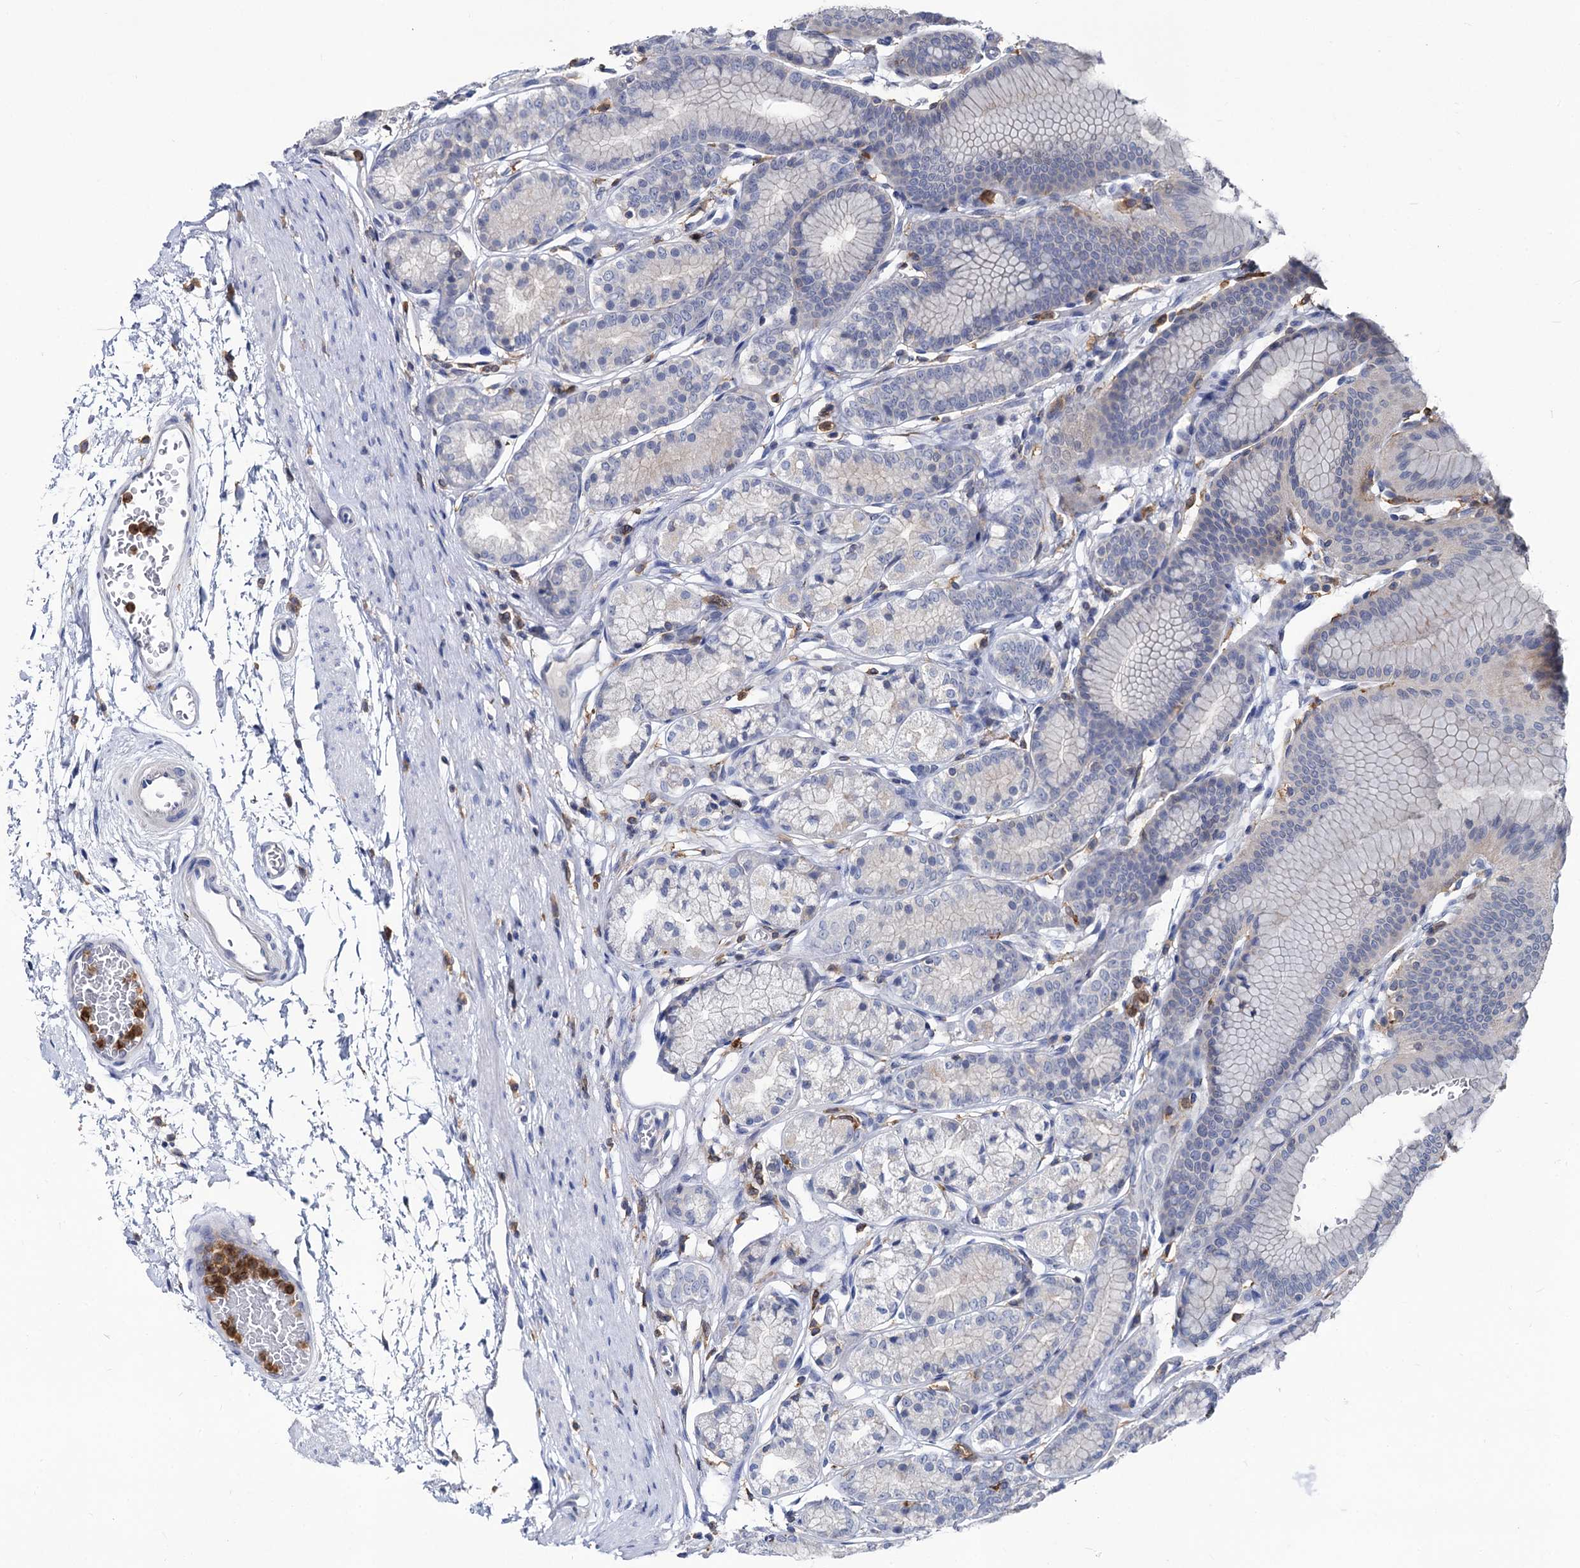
{"staining": {"intensity": "negative", "quantity": "none", "location": "none"}, "tissue": "stomach", "cell_type": "Glandular cells", "image_type": "normal", "snomed": [{"axis": "morphology", "description": "Normal tissue, NOS"}, {"axis": "morphology", "description": "Adenocarcinoma, NOS"}, {"axis": "morphology", "description": "Adenocarcinoma, High grade"}, {"axis": "topography", "description": "Stomach, upper"}, {"axis": "topography", "description": "Stomach"}], "caption": "Glandular cells are negative for brown protein staining in unremarkable stomach. The staining is performed using DAB brown chromogen with nuclei counter-stained in using hematoxylin.", "gene": "RHOG", "patient": {"sex": "female", "age": 65}}